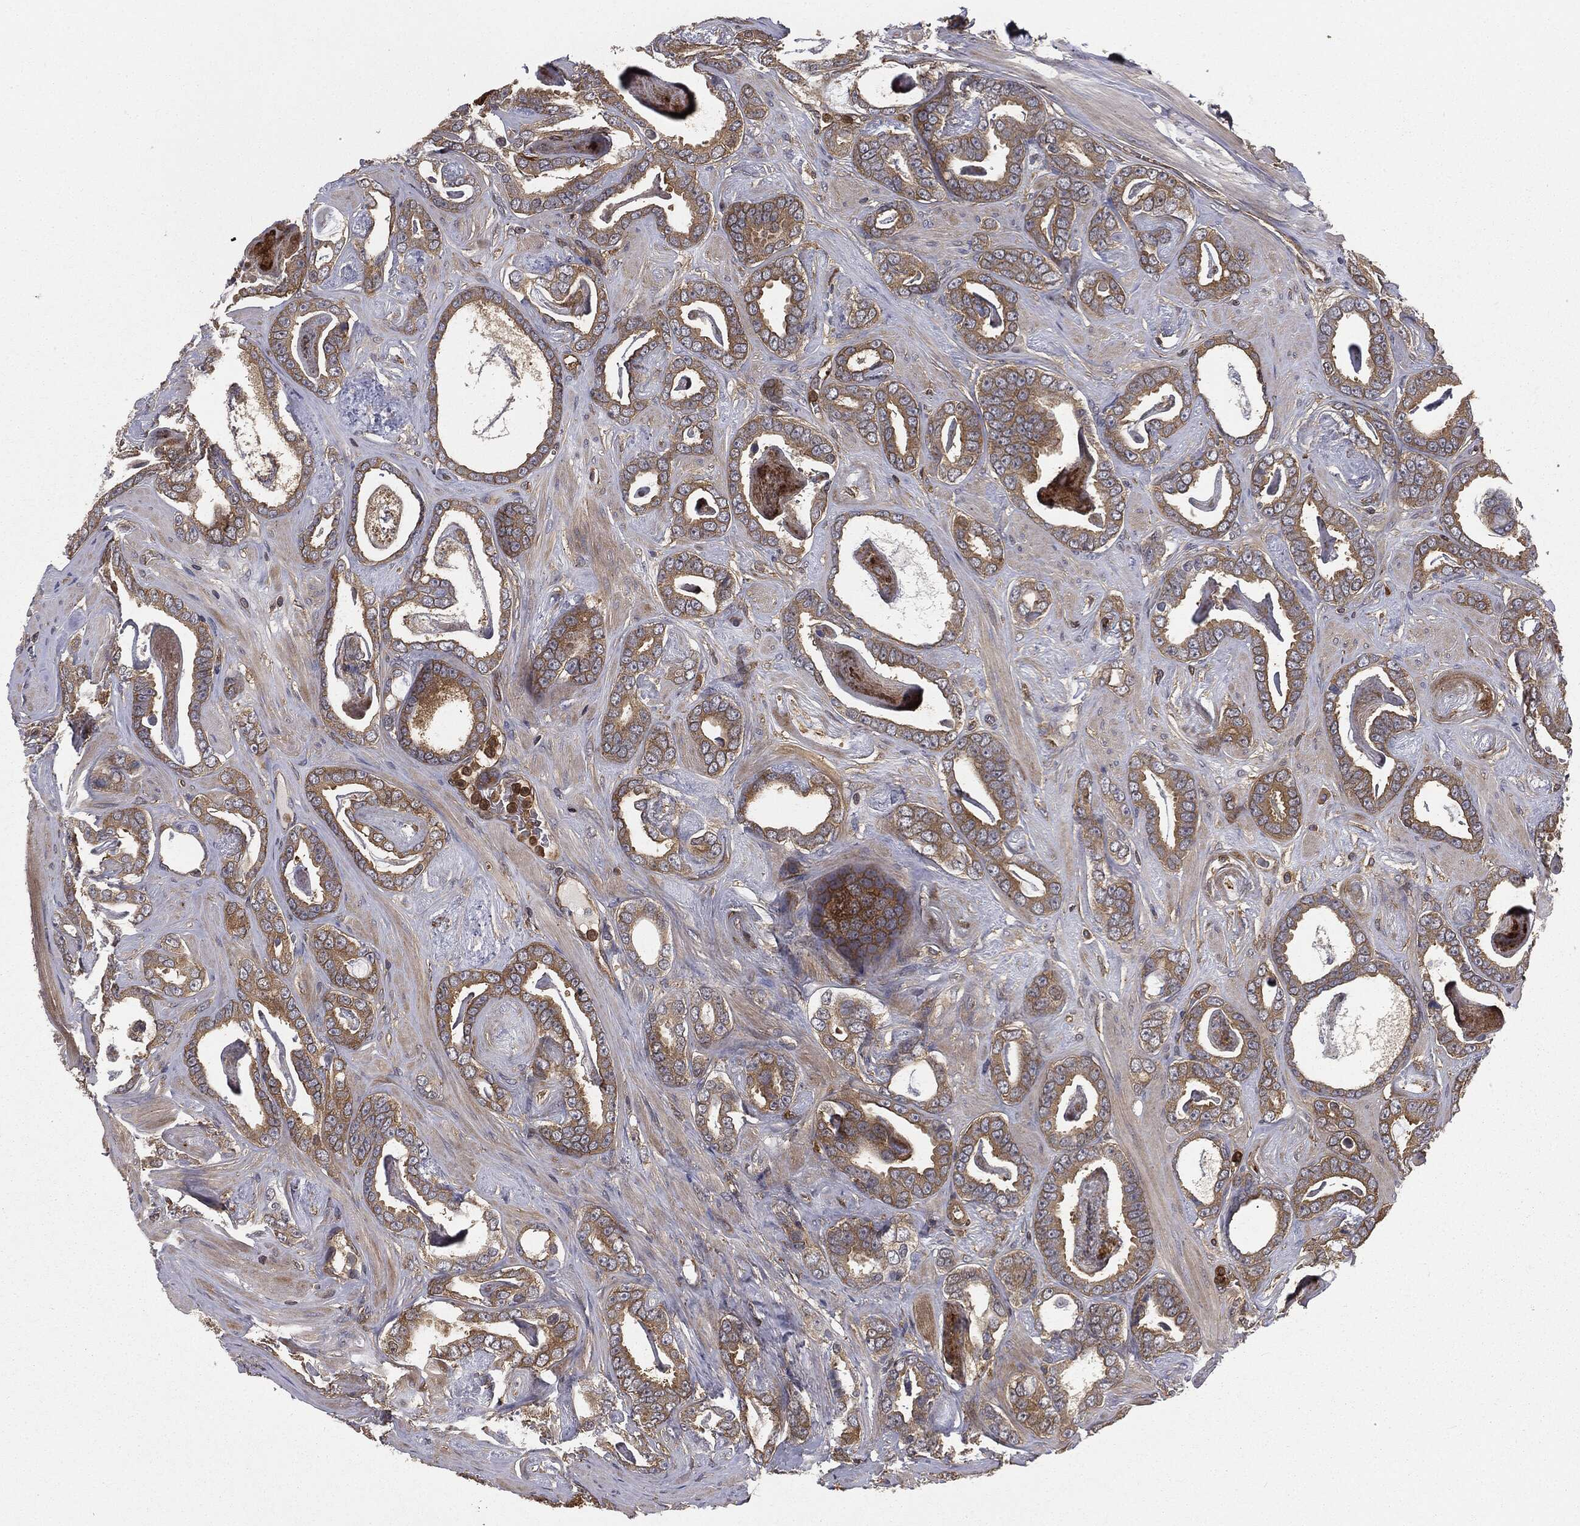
{"staining": {"intensity": "moderate", "quantity": ">75%", "location": "cytoplasmic/membranous"}, "tissue": "prostate cancer", "cell_type": "Tumor cells", "image_type": "cancer", "snomed": [{"axis": "morphology", "description": "Adenocarcinoma, High grade"}, {"axis": "topography", "description": "Prostate"}], "caption": "Prostate cancer (adenocarcinoma (high-grade)) stained with a protein marker reveals moderate staining in tumor cells.", "gene": "GNB5", "patient": {"sex": "male", "age": 63}}